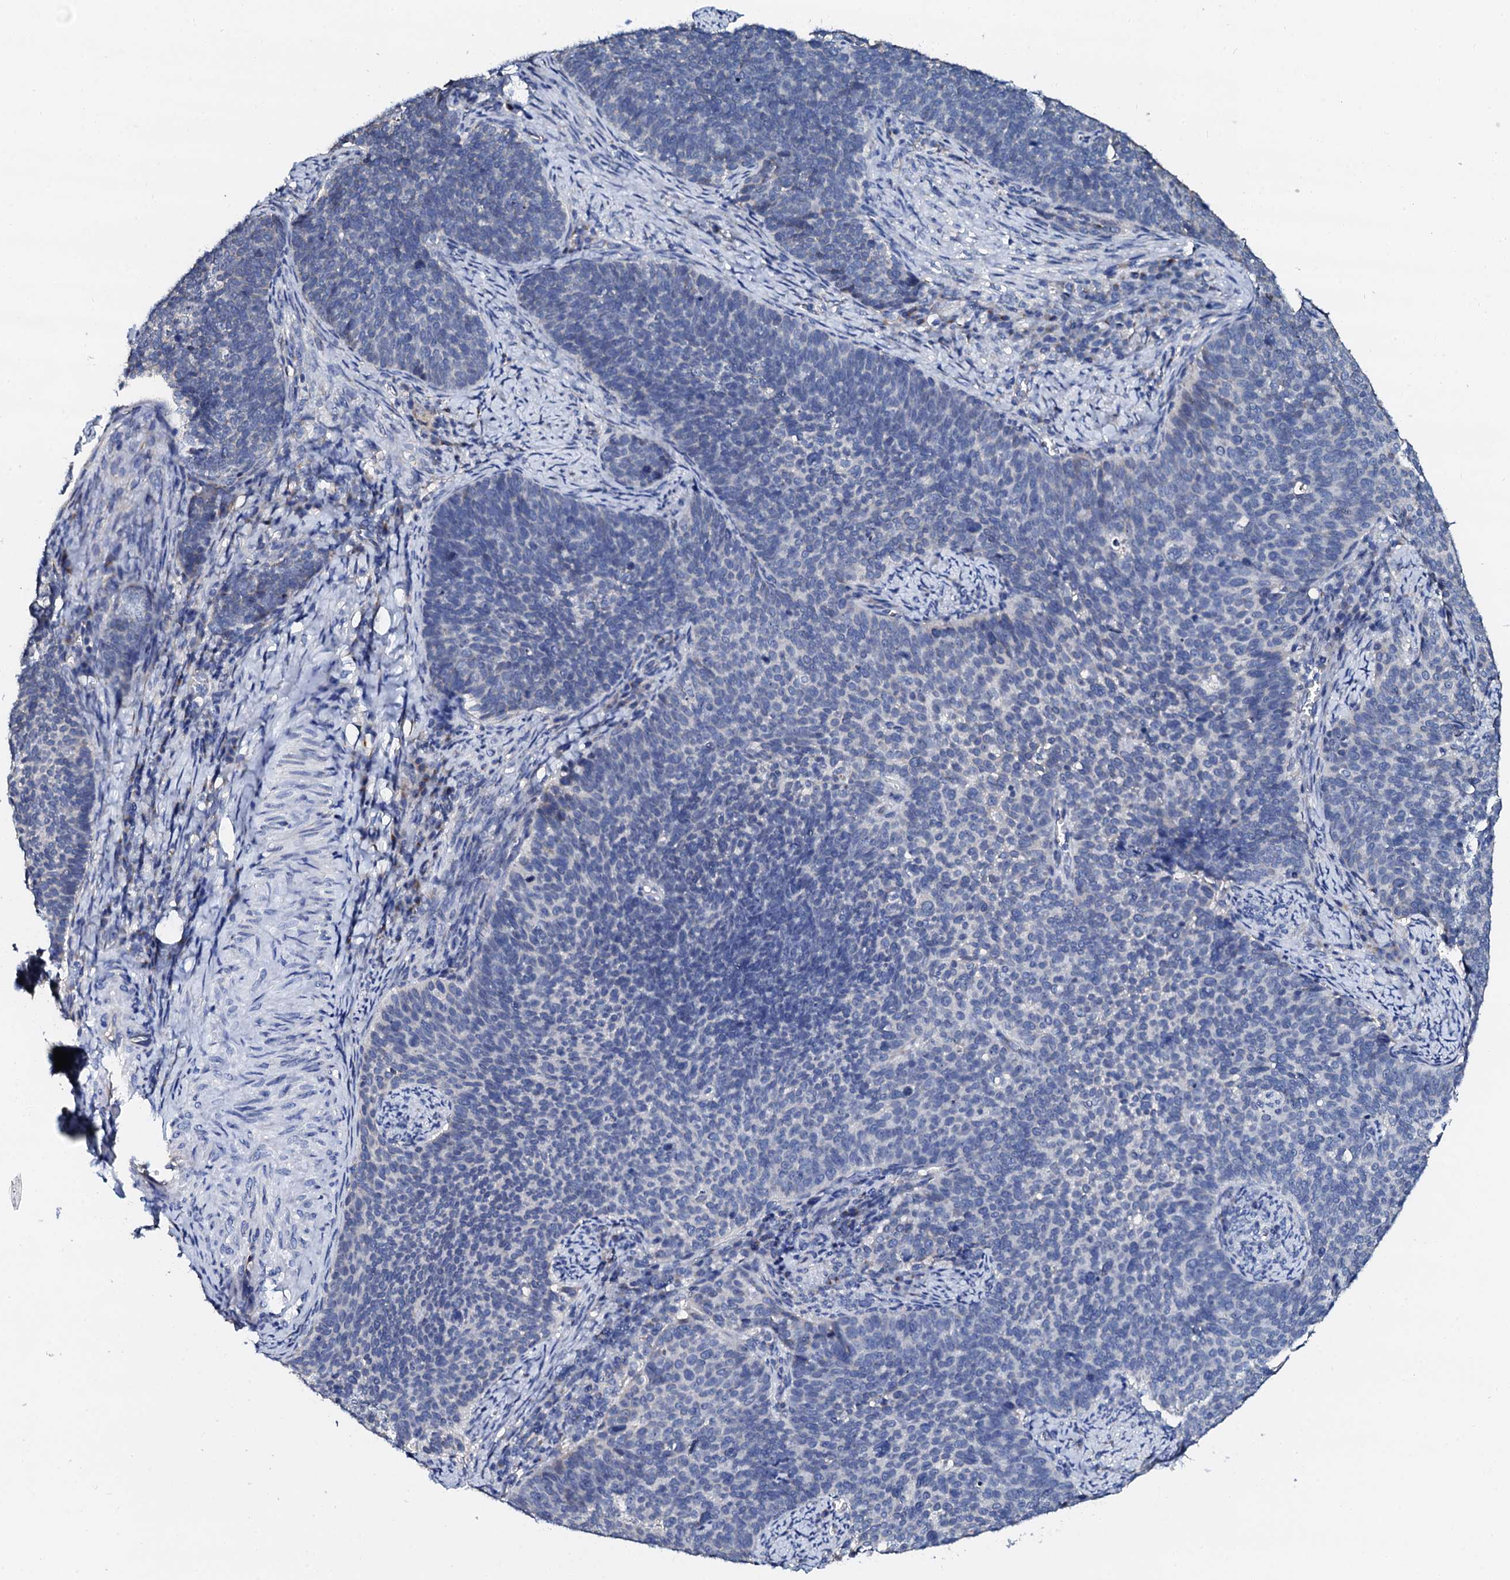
{"staining": {"intensity": "negative", "quantity": "none", "location": "none"}, "tissue": "cervical cancer", "cell_type": "Tumor cells", "image_type": "cancer", "snomed": [{"axis": "morphology", "description": "Normal tissue, NOS"}, {"axis": "morphology", "description": "Squamous cell carcinoma, NOS"}, {"axis": "topography", "description": "Cervix"}], "caption": "Immunohistochemistry (IHC) photomicrograph of neoplastic tissue: human squamous cell carcinoma (cervical) stained with DAB reveals no significant protein staining in tumor cells. Nuclei are stained in blue.", "gene": "AKAP3", "patient": {"sex": "female", "age": 39}}